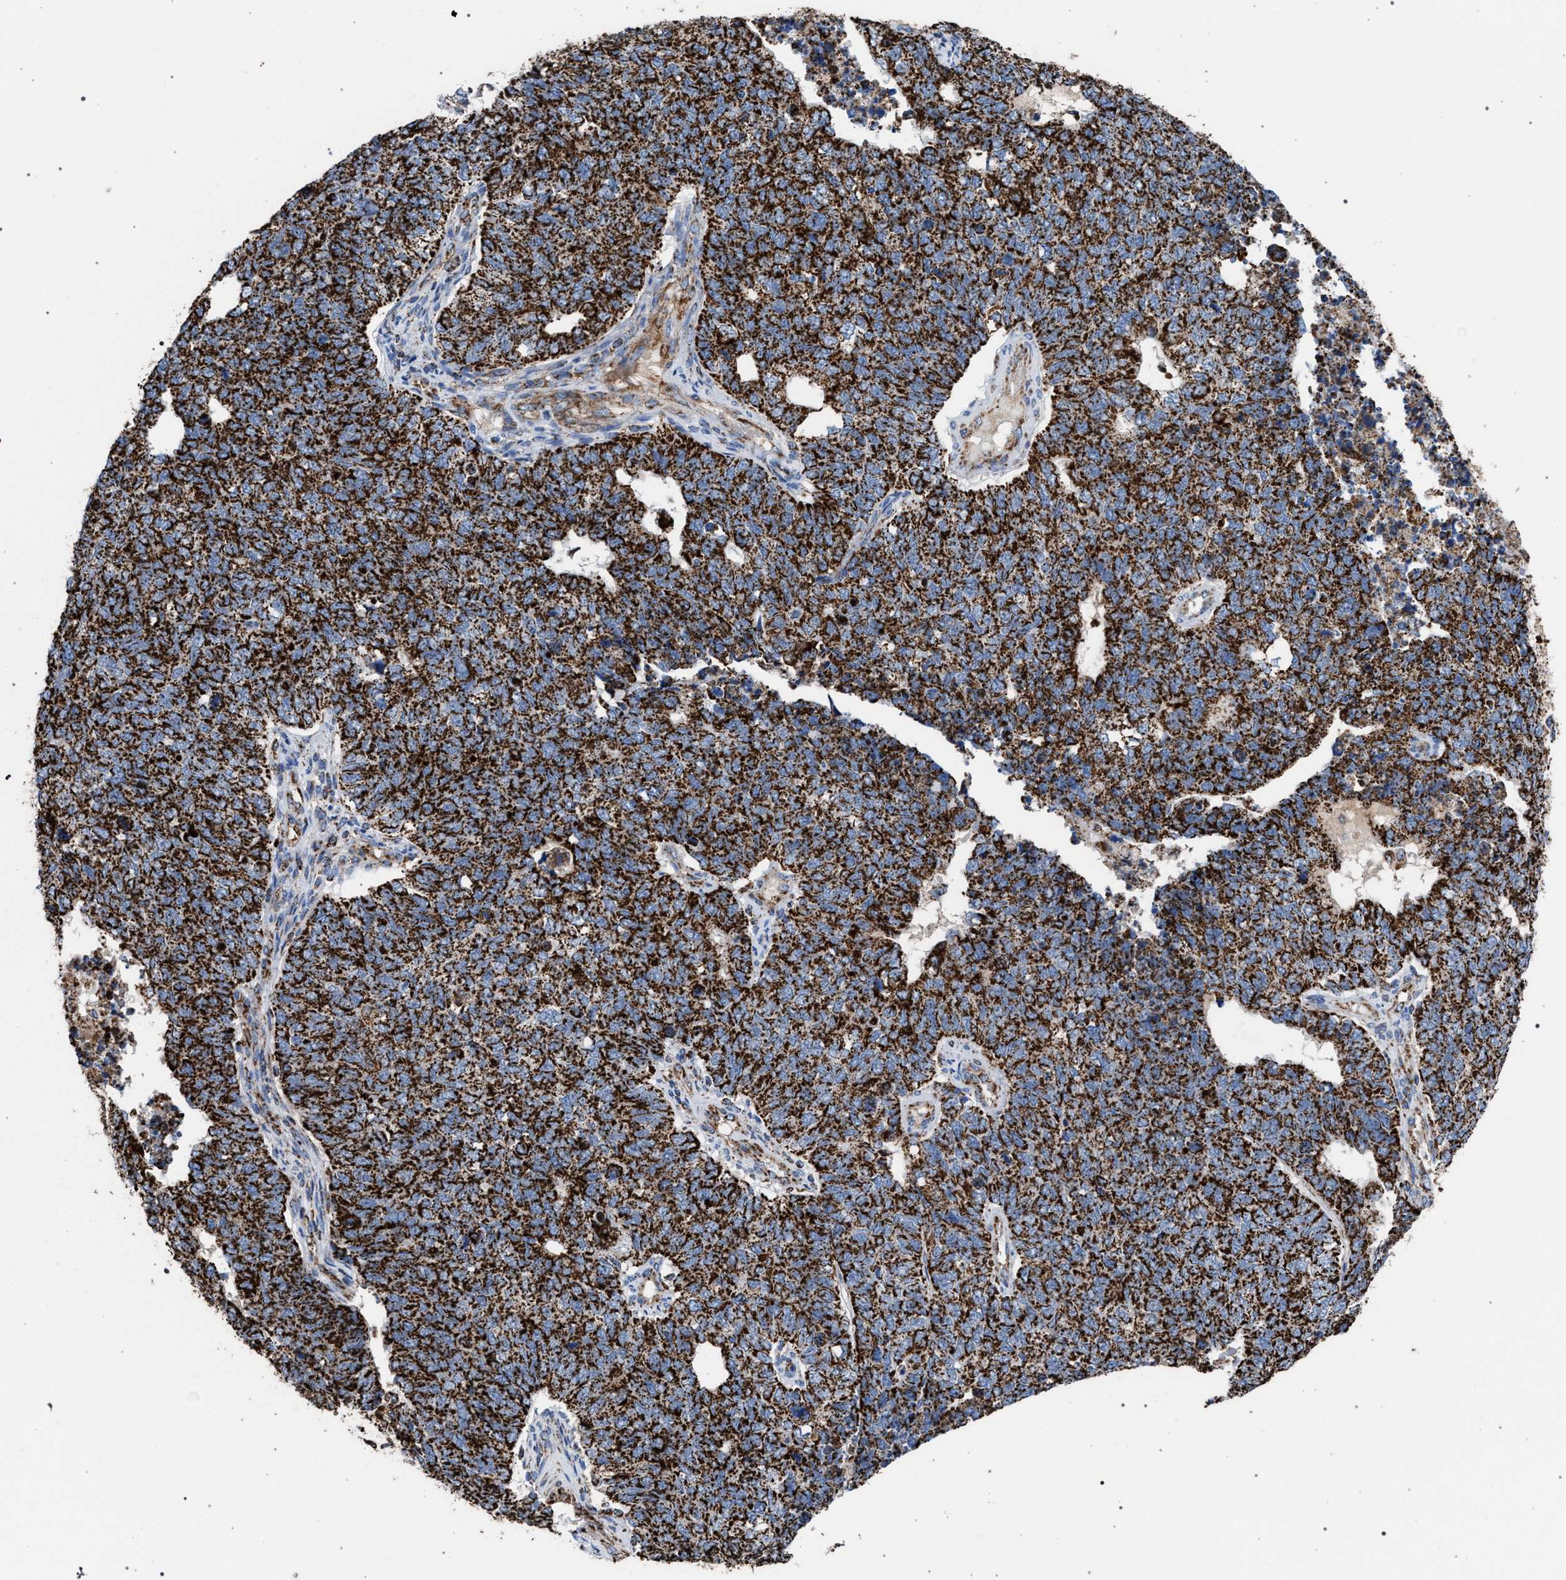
{"staining": {"intensity": "strong", "quantity": ">75%", "location": "cytoplasmic/membranous"}, "tissue": "cervical cancer", "cell_type": "Tumor cells", "image_type": "cancer", "snomed": [{"axis": "morphology", "description": "Squamous cell carcinoma, NOS"}, {"axis": "topography", "description": "Cervix"}], "caption": "Protein analysis of squamous cell carcinoma (cervical) tissue demonstrates strong cytoplasmic/membranous staining in approximately >75% of tumor cells. Nuclei are stained in blue.", "gene": "VPS13A", "patient": {"sex": "female", "age": 63}}